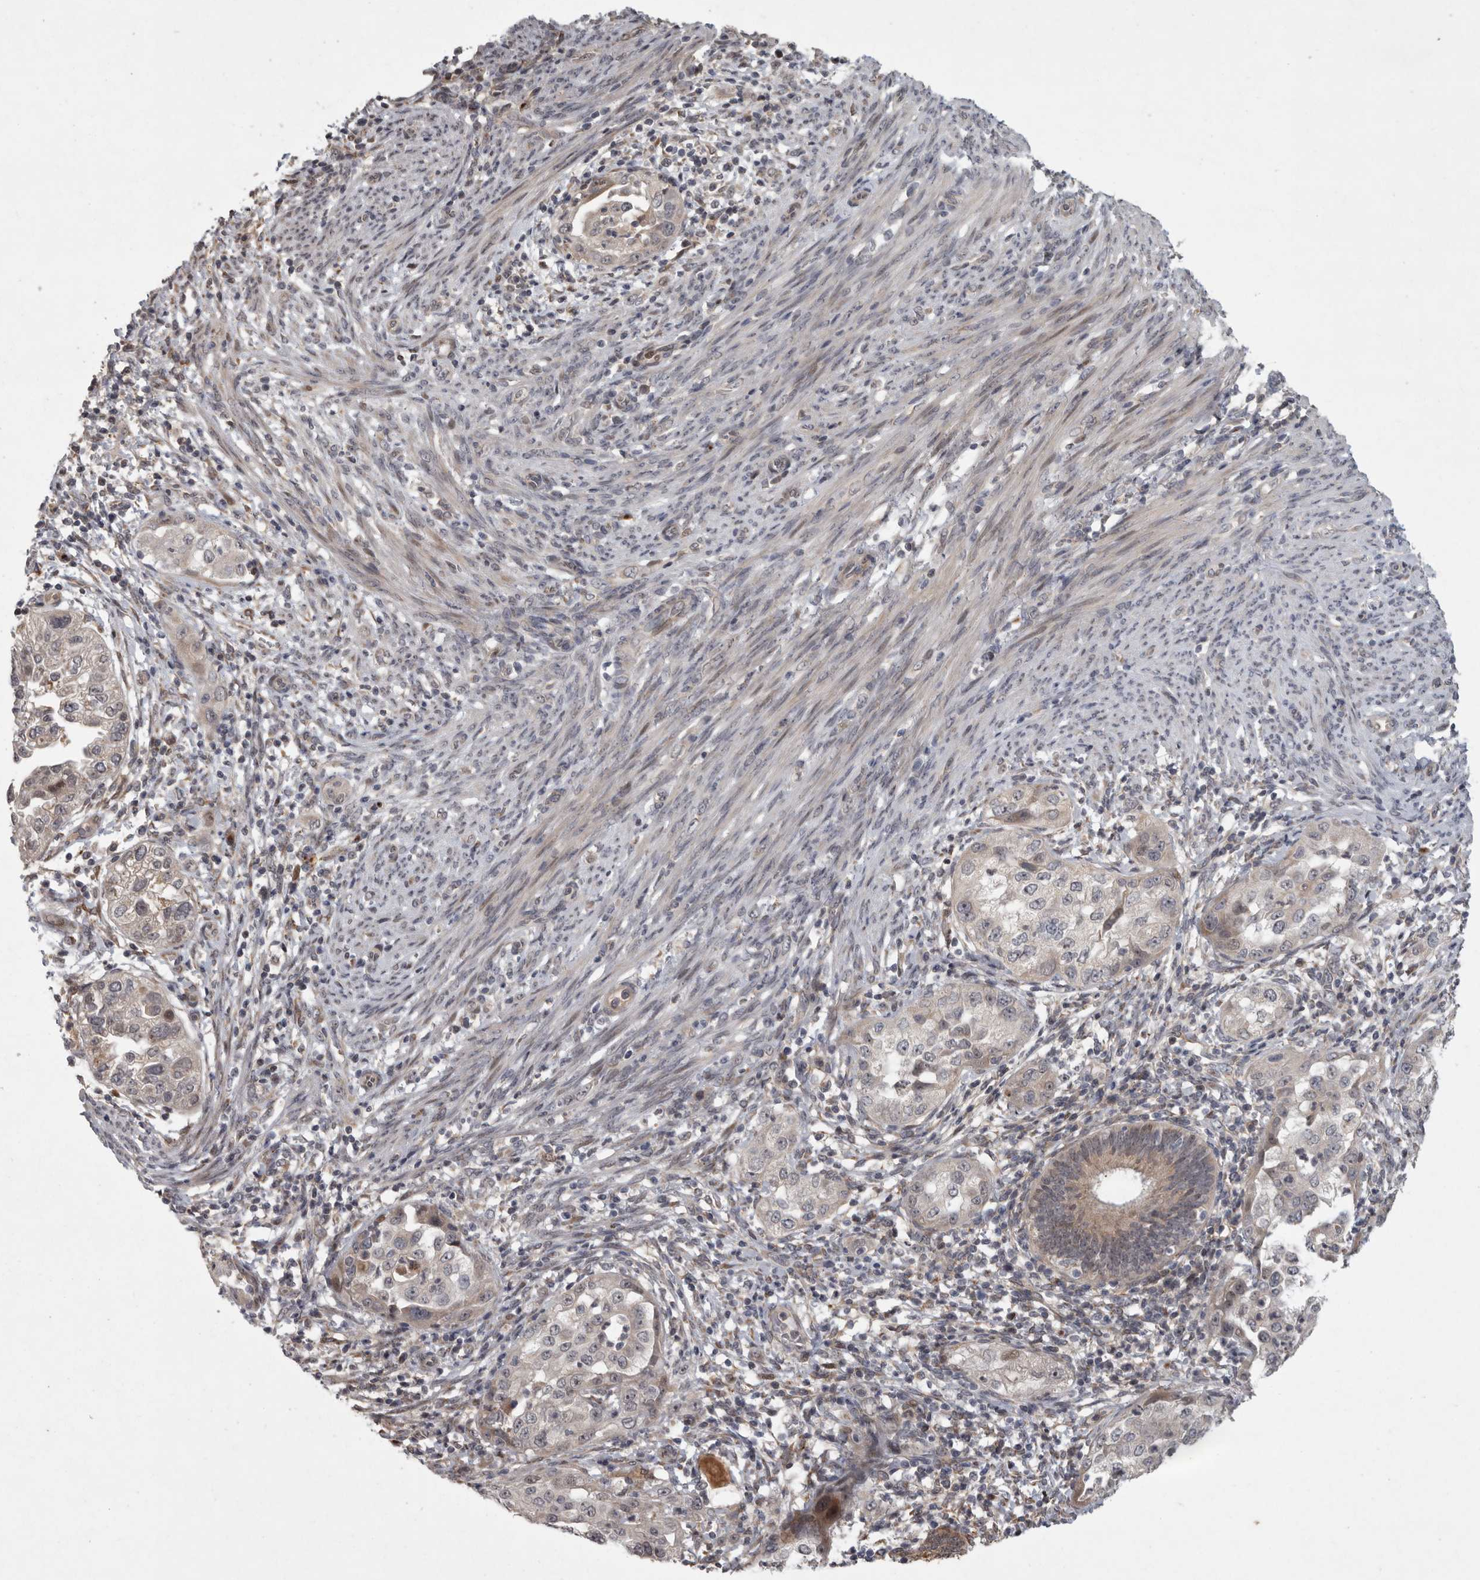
{"staining": {"intensity": "negative", "quantity": "none", "location": "none"}, "tissue": "endometrial cancer", "cell_type": "Tumor cells", "image_type": "cancer", "snomed": [{"axis": "morphology", "description": "Adenocarcinoma, NOS"}, {"axis": "topography", "description": "Endometrium"}], "caption": "Histopathology image shows no significant protein staining in tumor cells of endometrial cancer.", "gene": "MAN2A1", "patient": {"sex": "female", "age": 85}}